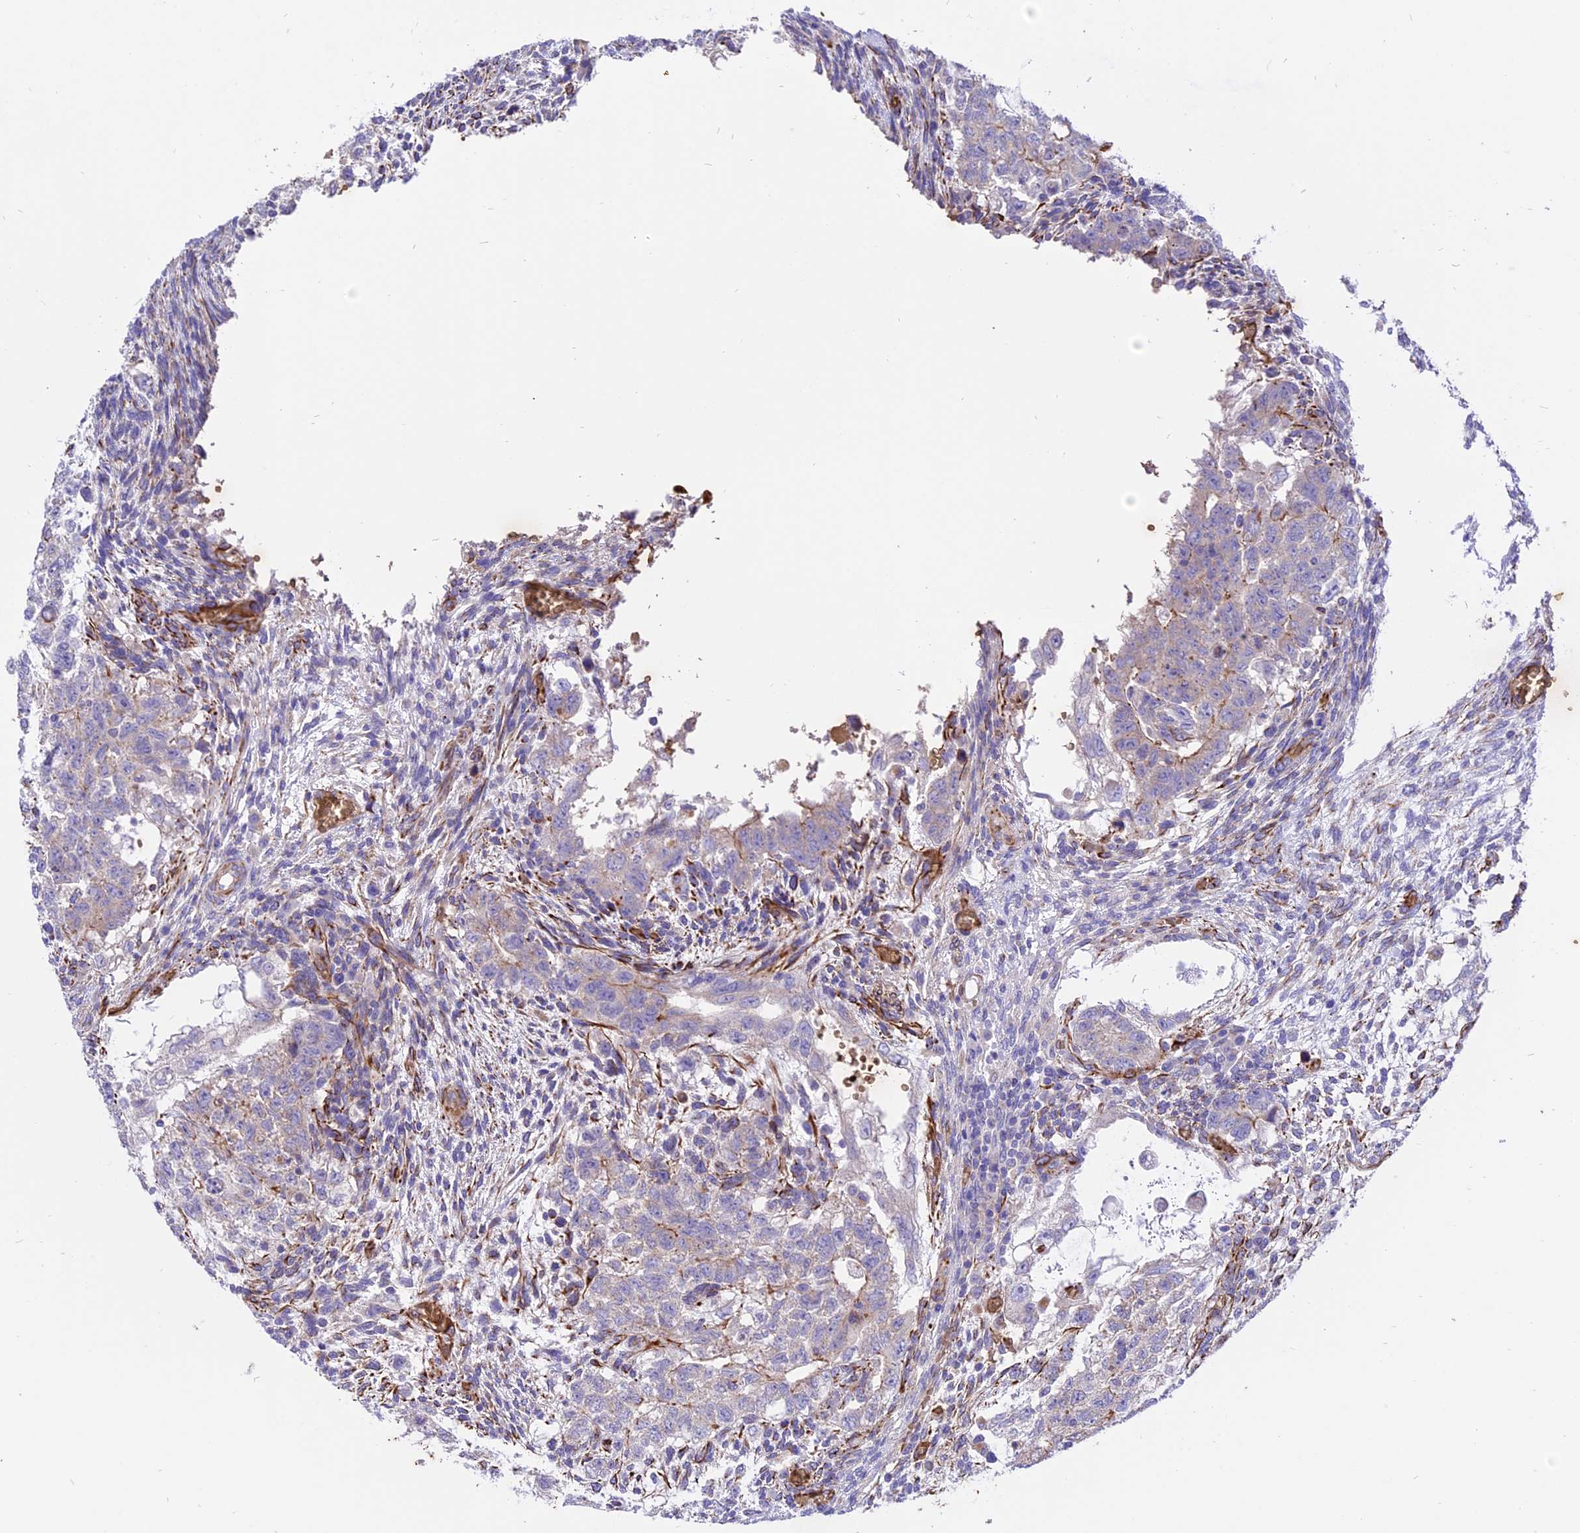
{"staining": {"intensity": "weak", "quantity": "<25%", "location": "cytoplasmic/membranous"}, "tissue": "testis cancer", "cell_type": "Tumor cells", "image_type": "cancer", "snomed": [{"axis": "morphology", "description": "Carcinoma, Embryonal, NOS"}, {"axis": "topography", "description": "Testis"}], "caption": "Immunohistochemistry (IHC) micrograph of testis cancer (embryonal carcinoma) stained for a protein (brown), which shows no positivity in tumor cells.", "gene": "TTC4", "patient": {"sex": "male", "age": 37}}